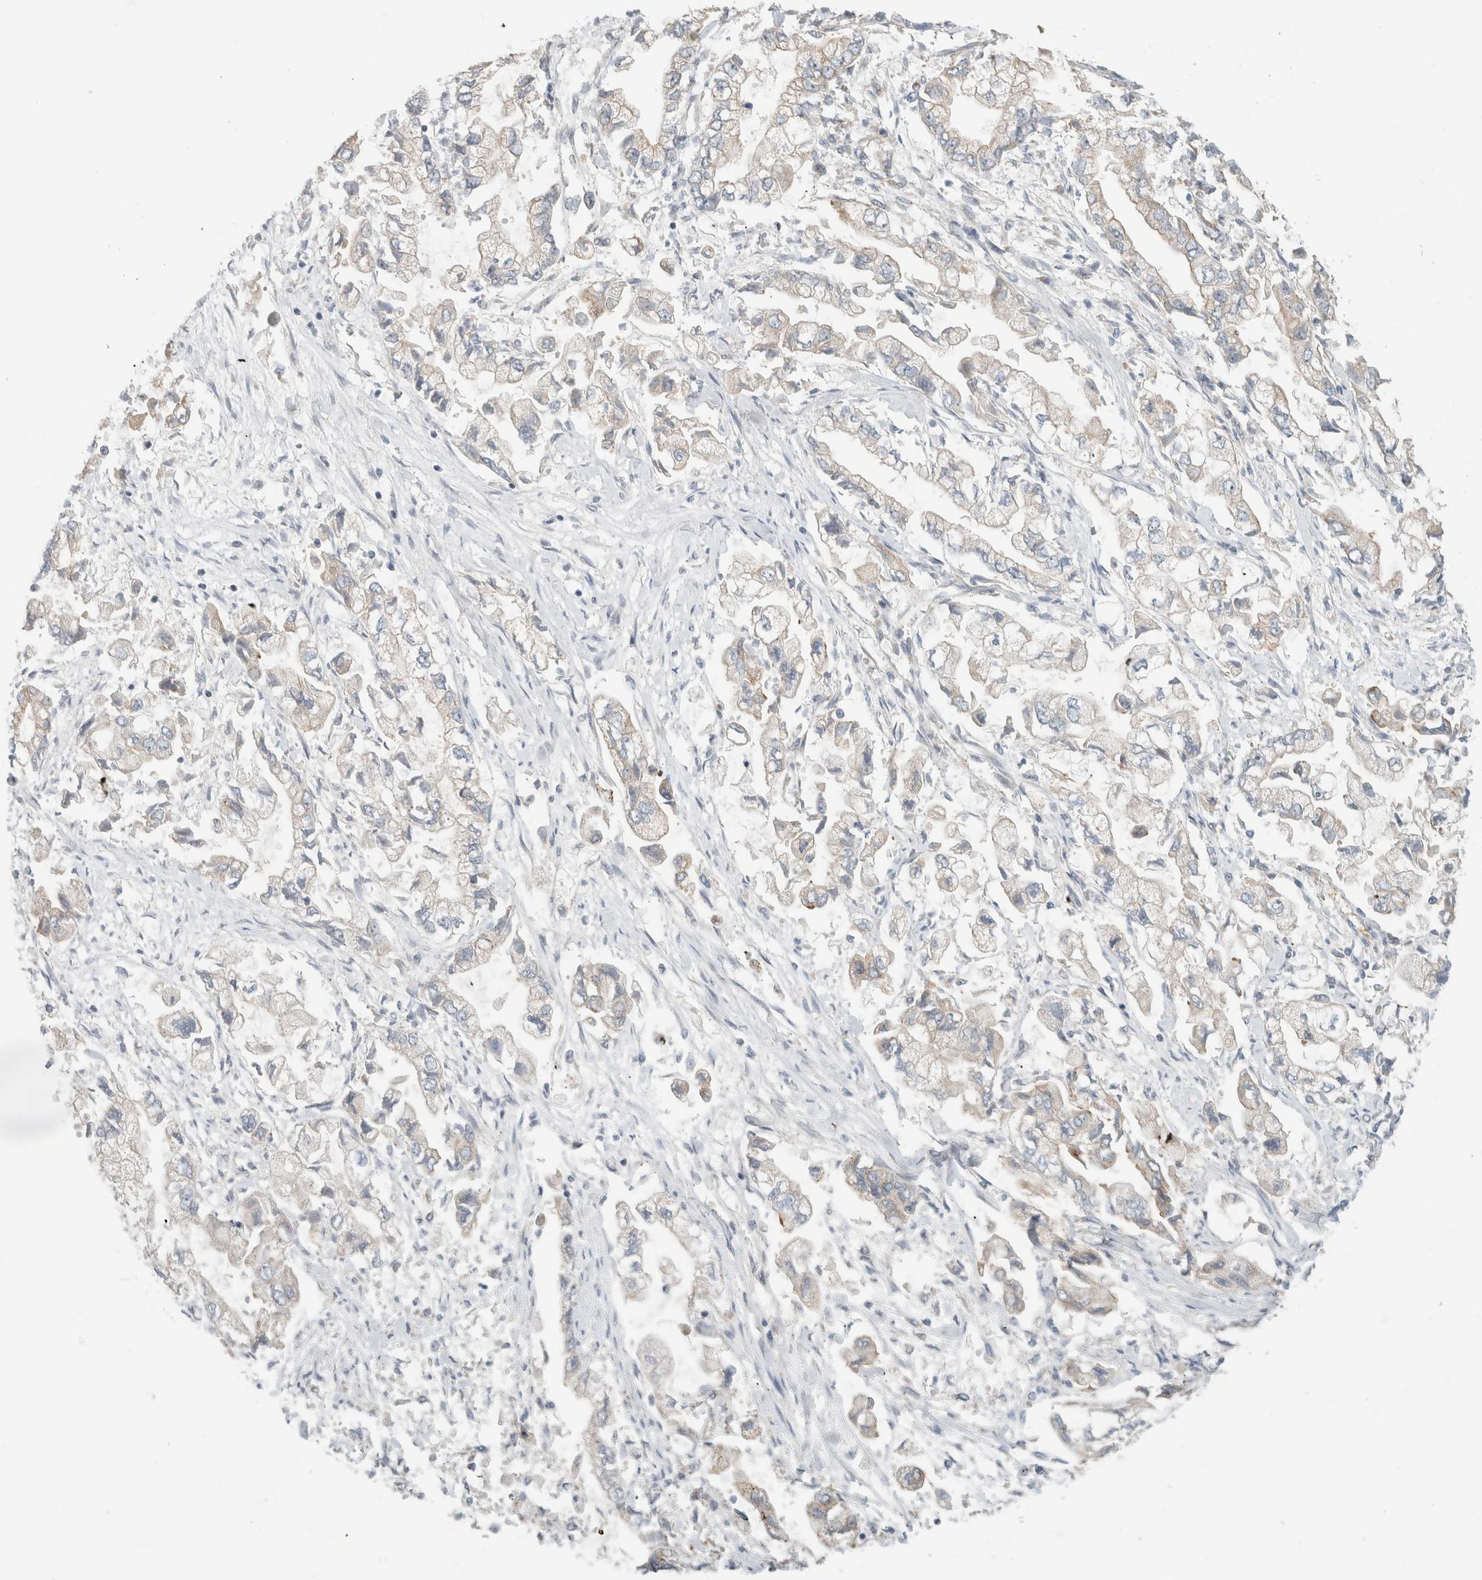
{"staining": {"intensity": "negative", "quantity": "none", "location": "none"}, "tissue": "stomach cancer", "cell_type": "Tumor cells", "image_type": "cancer", "snomed": [{"axis": "morphology", "description": "Normal tissue, NOS"}, {"axis": "morphology", "description": "Adenocarcinoma, NOS"}, {"axis": "topography", "description": "Stomach"}], "caption": "IHC image of human stomach cancer stained for a protein (brown), which displays no expression in tumor cells.", "gene": "KPNA5", "patient": {"sex": "male", "age": 62}}